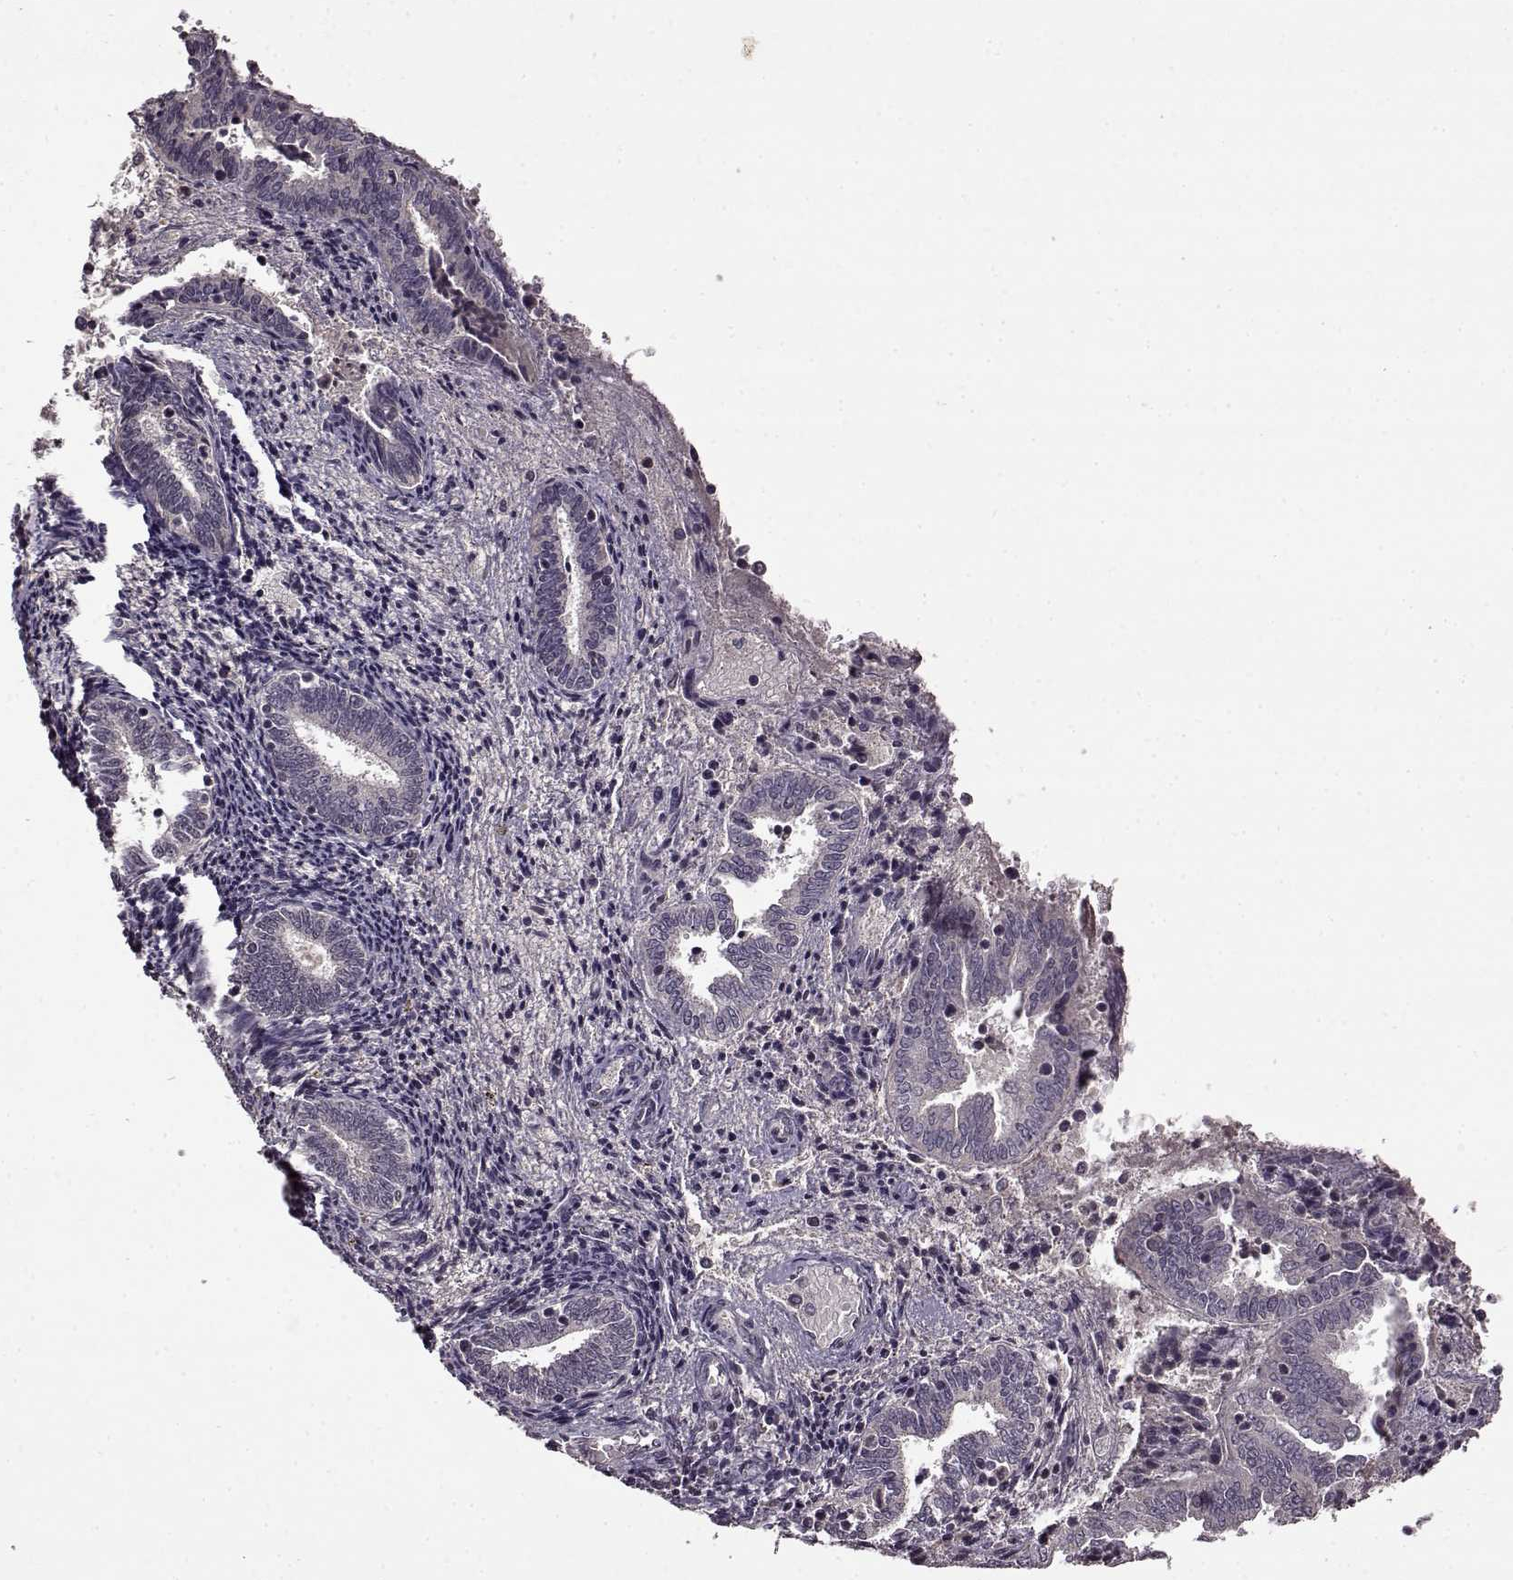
{"staining": {"intensity": "negative", "quantity": "none", "location": "none"}, "tissue": "endometrium", "cell_type": "Cells in endometrial stroma", "image_type": "normal", "snomed": [{"axis": "morphology", "description": "Normal tissue, NOS"}, {"axis": "topography", "description": "Endometrium"}], "caption": "Human endometrium stained for a protein using IHC exhibits no staining in cells in endometrial stroma.", "gene": "MAIP1", "patient": {"sex": "female", "age": 42}}